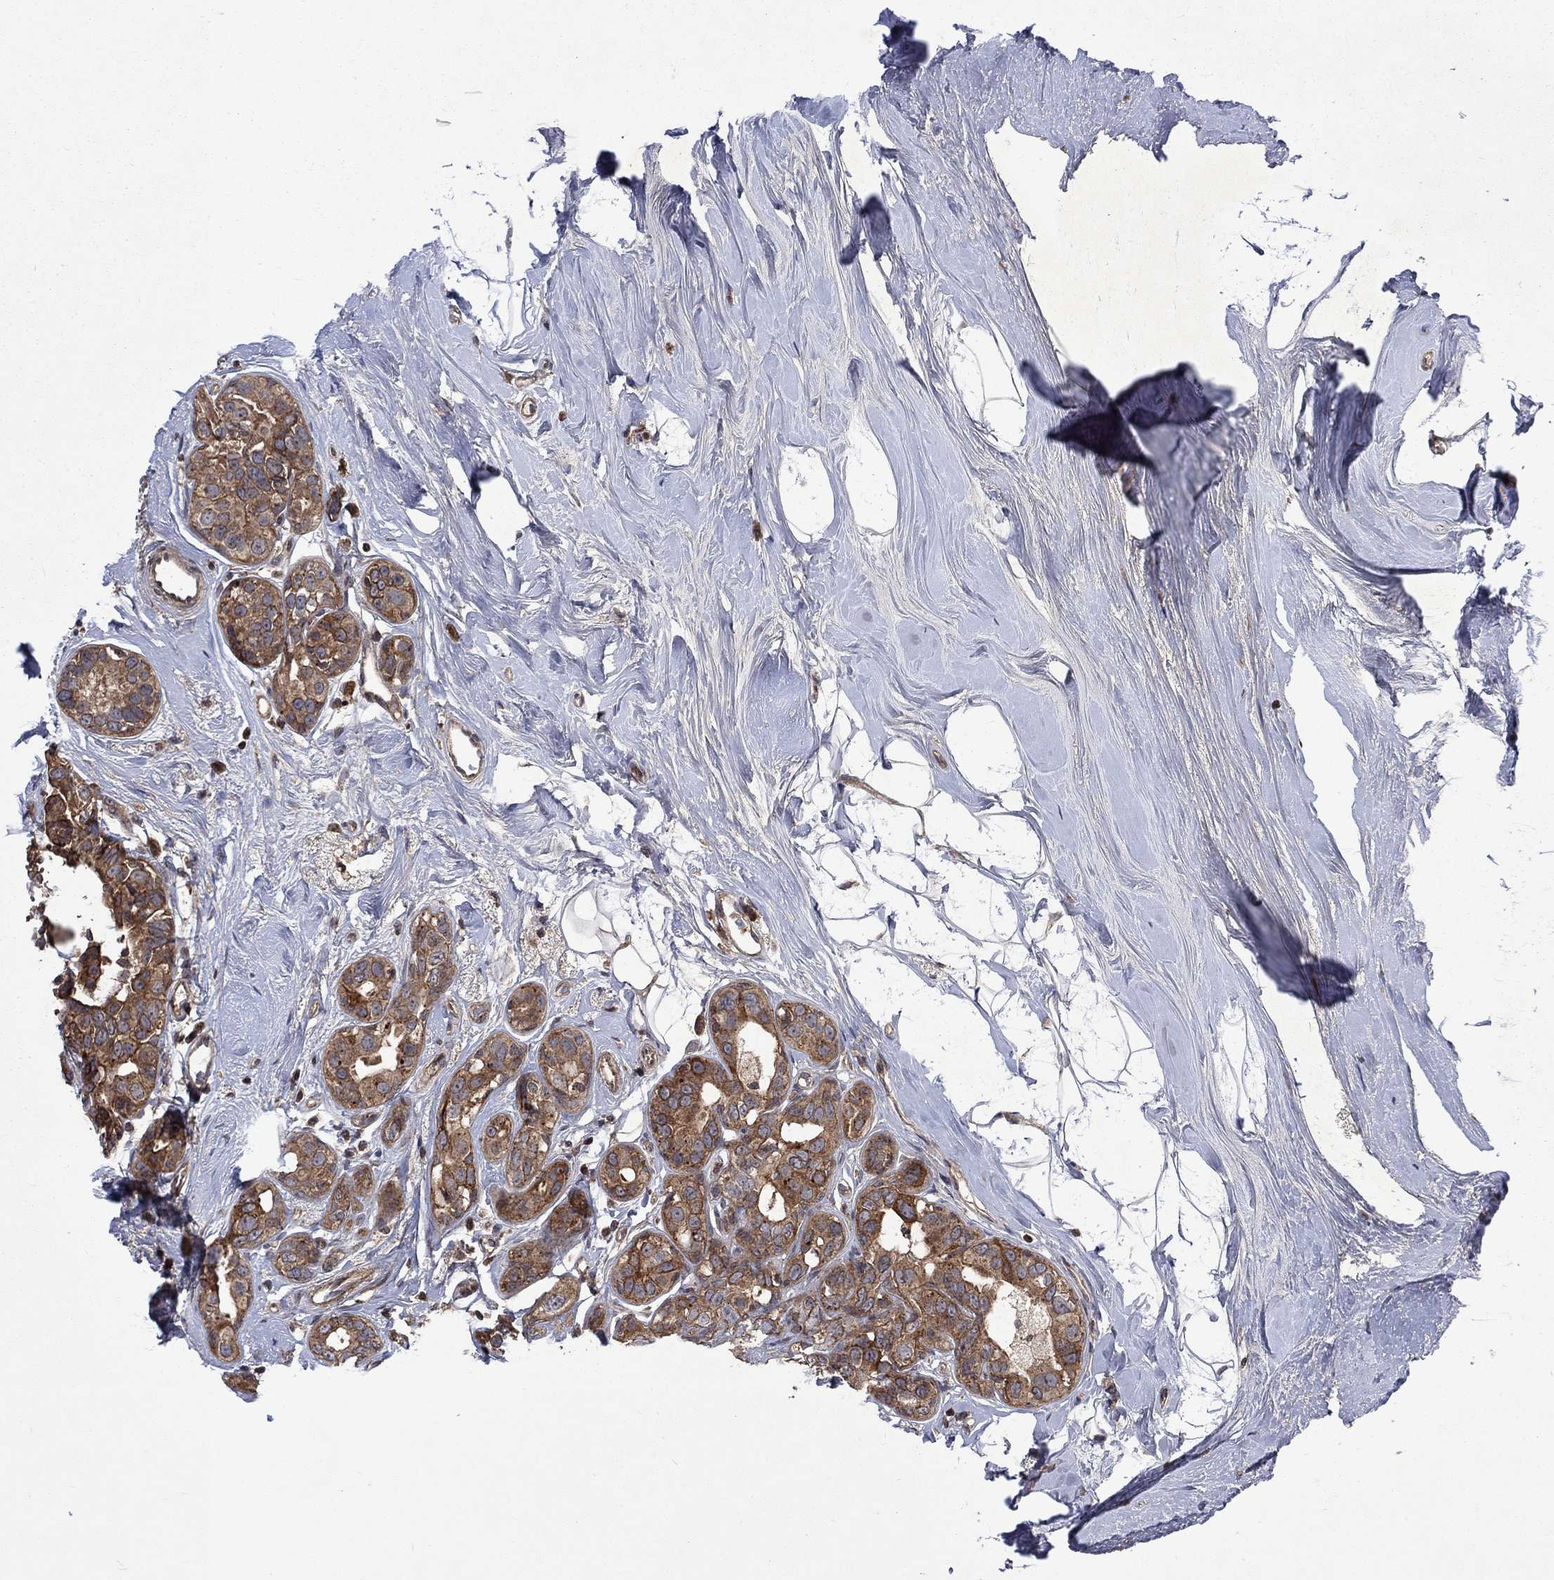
{"staining": {"intensity": "moderate", "quantity": ">75%", "location": "cytoplasmic/membranous"}, "tissue": "breast cancer", "cell_type": "Tumor cells", "image_type": "cancer", "snomed": [{"axis": "morphology", "description": "Duct carcinoma"}, {"axis": "topography", "description": "Breast"}], "caption": "Human breast cancer (invasive ductal carcinoma) stained with a brown dye exhibits moderate cytoplasmic/membranous positive staining in about >75% of tumor cells.", "gene": "TMEM33", "patient": {"sex": "female", "age": 55}}